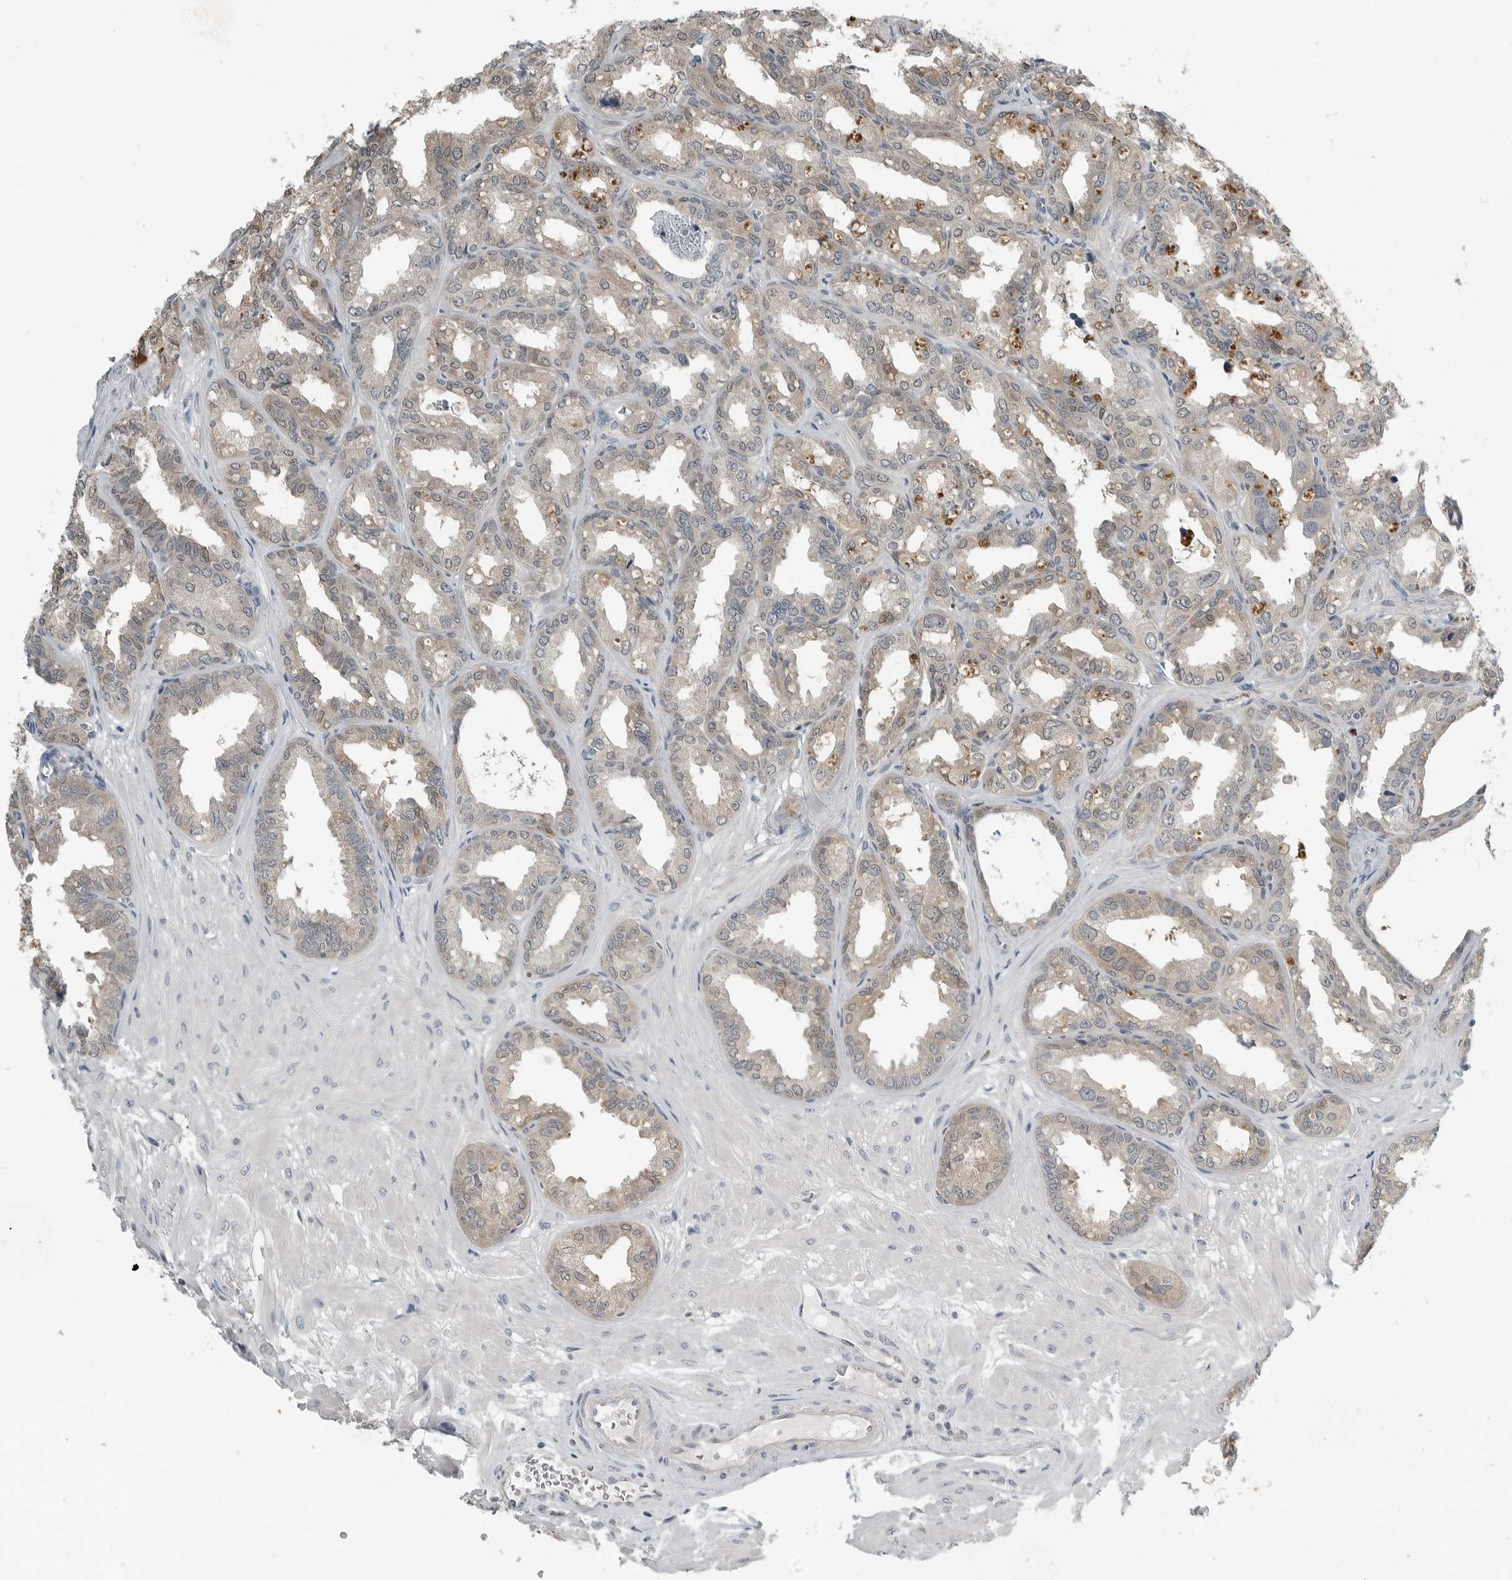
{"staining": {"intensity": "weak", "quantity": ">75%", "location": "cytoplasmic/membranous,nuclear"}, "tissue": "seminal vesicle", "cell_type": "Glandular cells", "image_type": "normal", "snomed": [{"axis": "morphology", "description": "Normal tissue, NOS"}, {"axis": "topography", "description": "Prostate"}, {"axis": "topography", "description": "Seminal veicle"}], "caption": "Approximately >75% of glandular cells in unremarkable human seminal vesicle display weak cytoplasmic/membranous,nuclear protein staining as visualized by brown immunohistochemical staining.", "gene": "ENSG00000286112", "patient": {"sex": "male", "age": 51}}